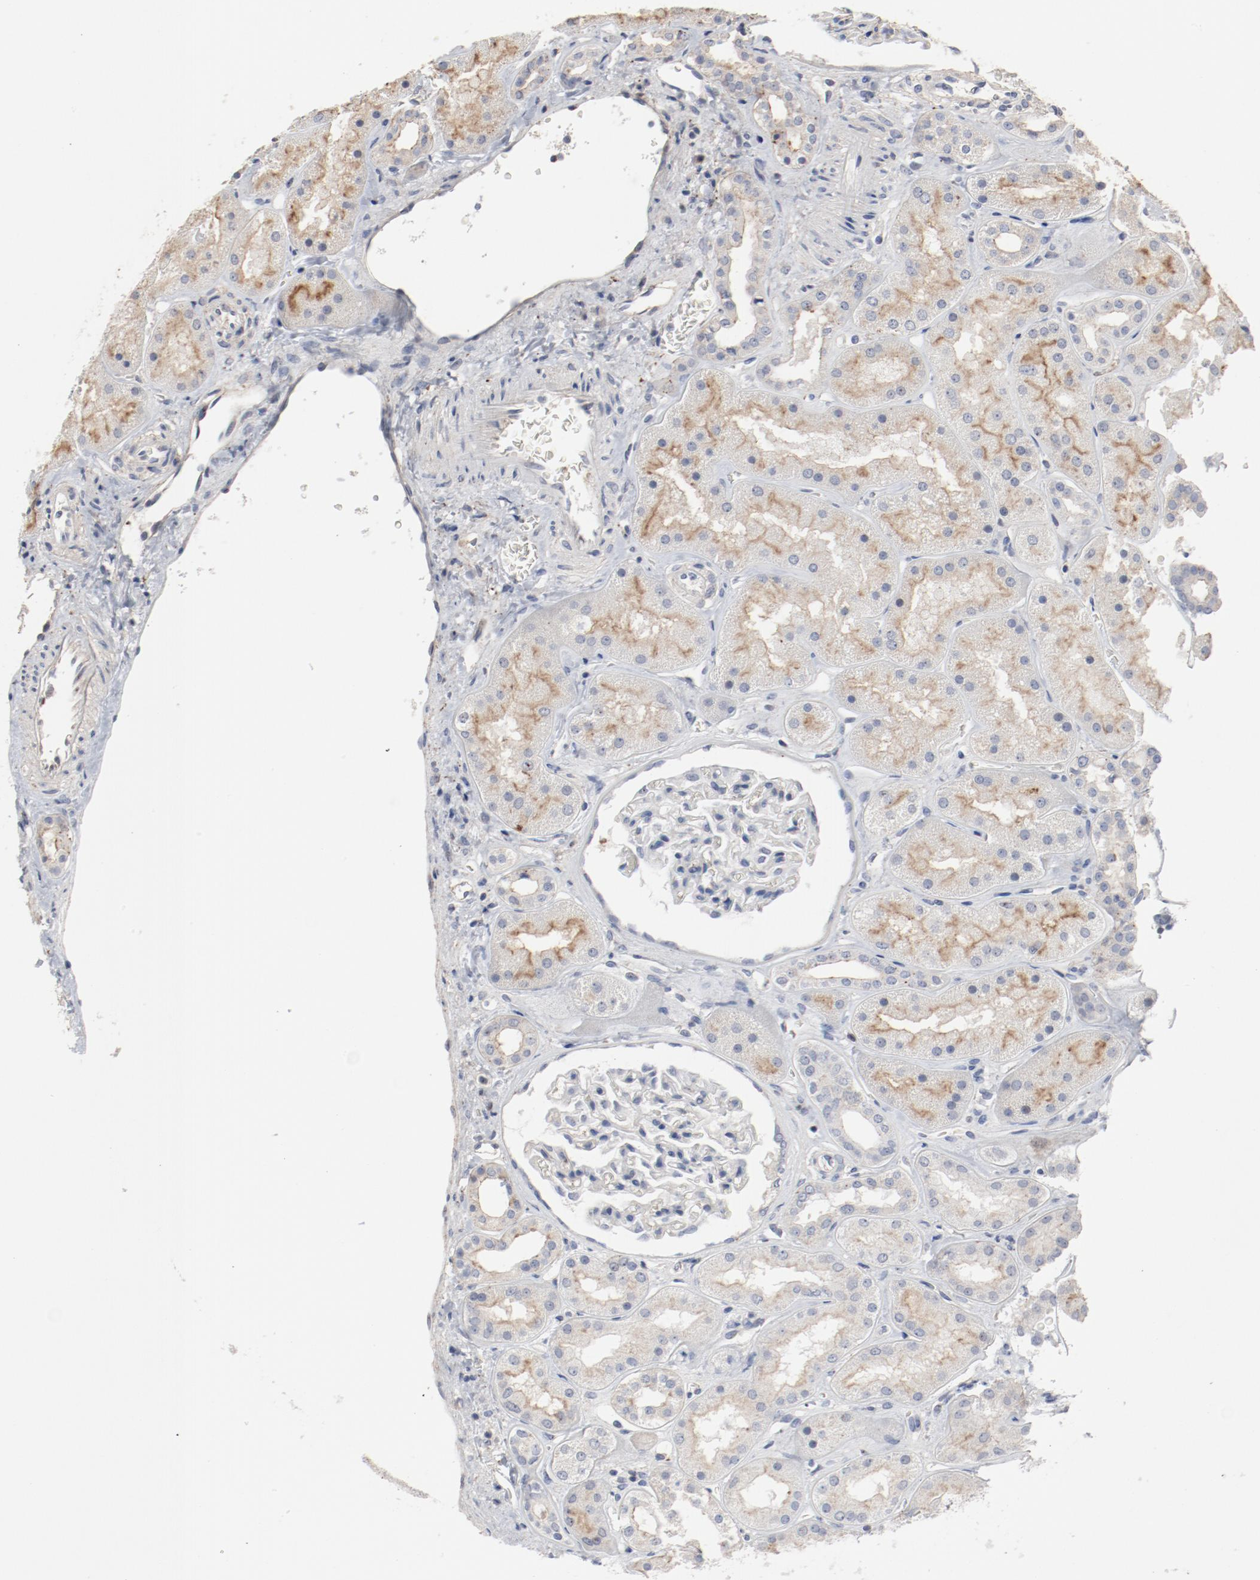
{"staining": {"intensity": "negative", "quantity": "none", "location": "none"}, "tissue": "kidney", "cell_type": "Cells in glomeruli", "image_type": "normal", "snomed": [{"axis": "morphology", "description": "Normal tissue, NOS"}, {"axis": "topography", "description": "Kidney"}], "caption": "IHC histopathology image of benign kidney: human kidney stained with DAB displays no significant protein positivity in cells in glomeruli.", "gene": "CDK1", "patient": {"sex": "male", "age": 28}}